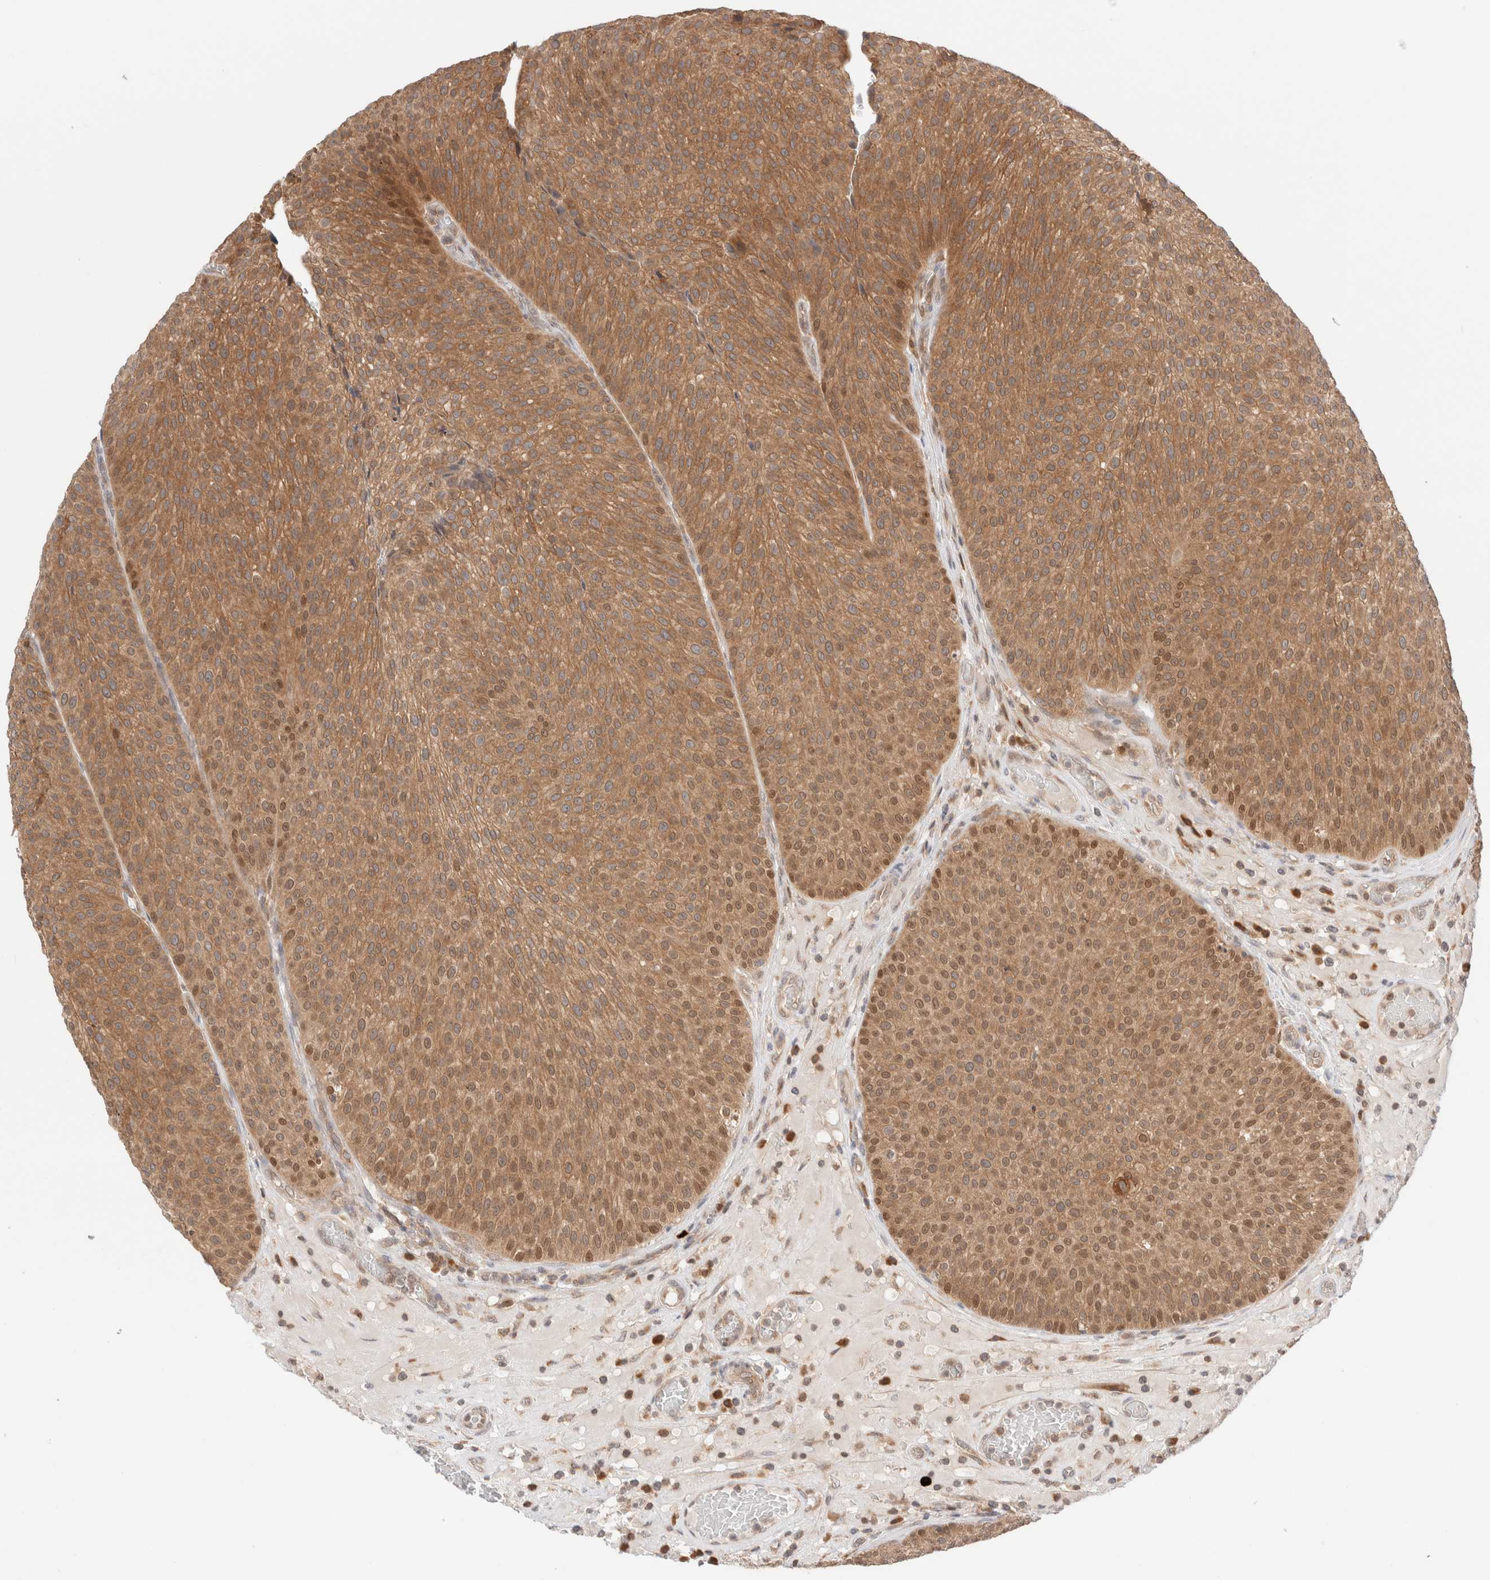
{"staining": {"intensity": "moderate", "quantity": ">75%", "location": "cytoplasmic/membranous"}, "tissue": "urothelial cancer", "cell_type": "Tumor cells", "image_type": "cancer", "snomed": [{"axis": "morphology", "description": "Normal tissue, NOS"}, {"axis": "morphology", "description": "Urothelial carcinoma, Low grade"}, {"axis": "topography", "description": "Smooth muscle"}, {"axis": "topography", "description": "Urinary bladder"}], "caption": "Protein expression by immunohistochemistry demonstrates moderate cytoplasmic/membranous positivity in approximately >75% of tumor cells in urothelial cancer. Using DAB (brown) and hematoxylin (blue) stains, captured at high magnification using brightfield microscopy.", "gene": "XKR4", "patient": {"sex": "male", "age": 60}}